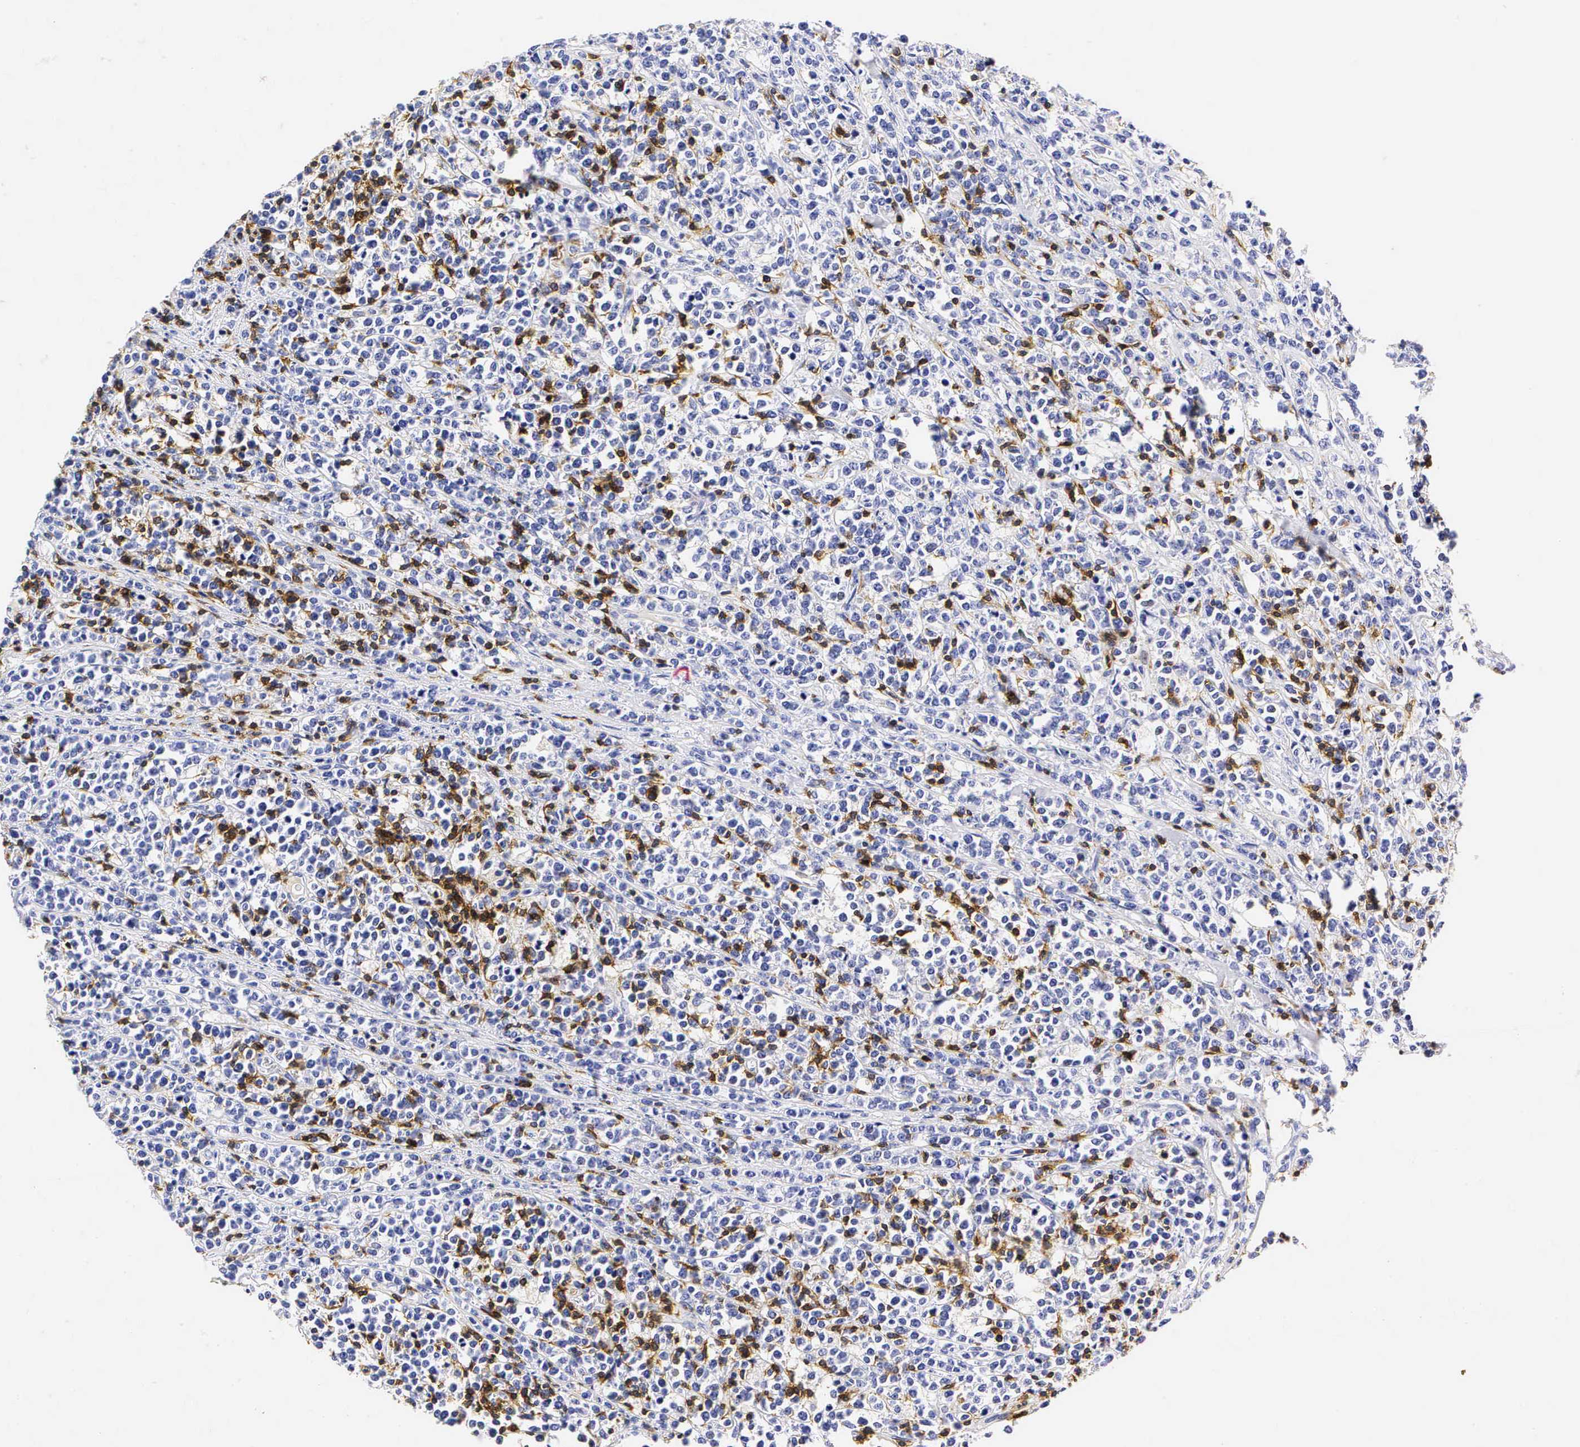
{"staining": {"intensity": "negative", "quantity": "none", "location": "none"}, "tissue": "lymphoma", "cell_type": "Tumor cells", "image_type": "cancer", "snomed": [{"axis": "morphology", "description": "Malignant lymphoma, non-Hodgkin's type, High grade"}, {"axis": "topography", "description": "Small intestine"}, {"axis": "topography", "description": "Colon"}], "caption": "Tumor cells are negative for brown protein staining in lymphoma.", "gene": "CD3E", "patient": {"sex": "male", "age": 8}}